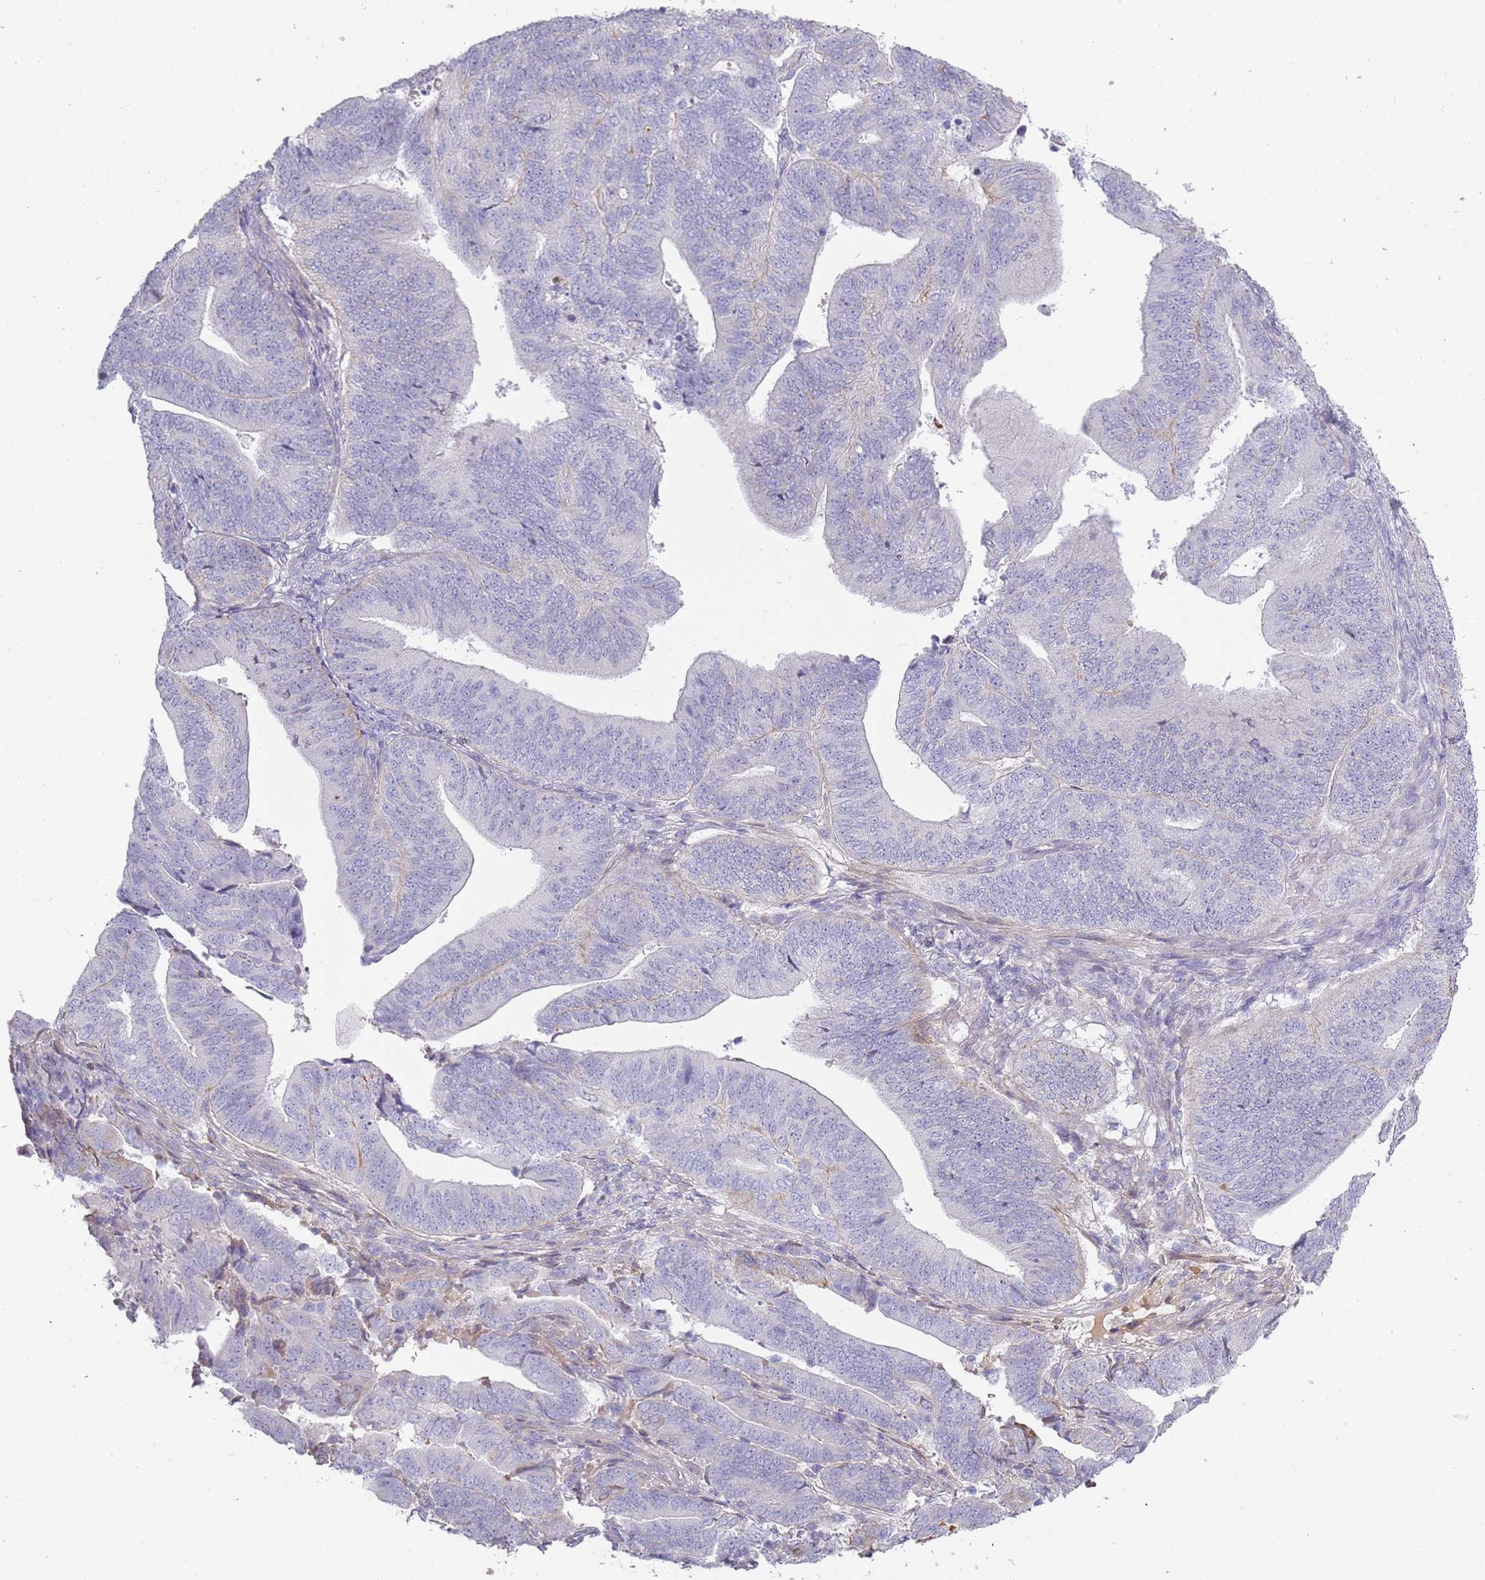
{"staining": {"intensity": "negative", "quantity": "none", "location": "none"}, "tissue": "endometrial cancer", "cell_type": "Tumor cells", "image_type": "cancer", "snomed": [{"axis": "morphology", "description": "Adenocarcinoma, NOS"}, {"axis": "topography", "description": "Endometrium"}], "caption": "Immunohistochemistry (IHC) of human endometrial cancer displays no positivity in tumor cells.", "gene": "TNFRSF6B", "patient": {"sex": "female", "age": 70}}